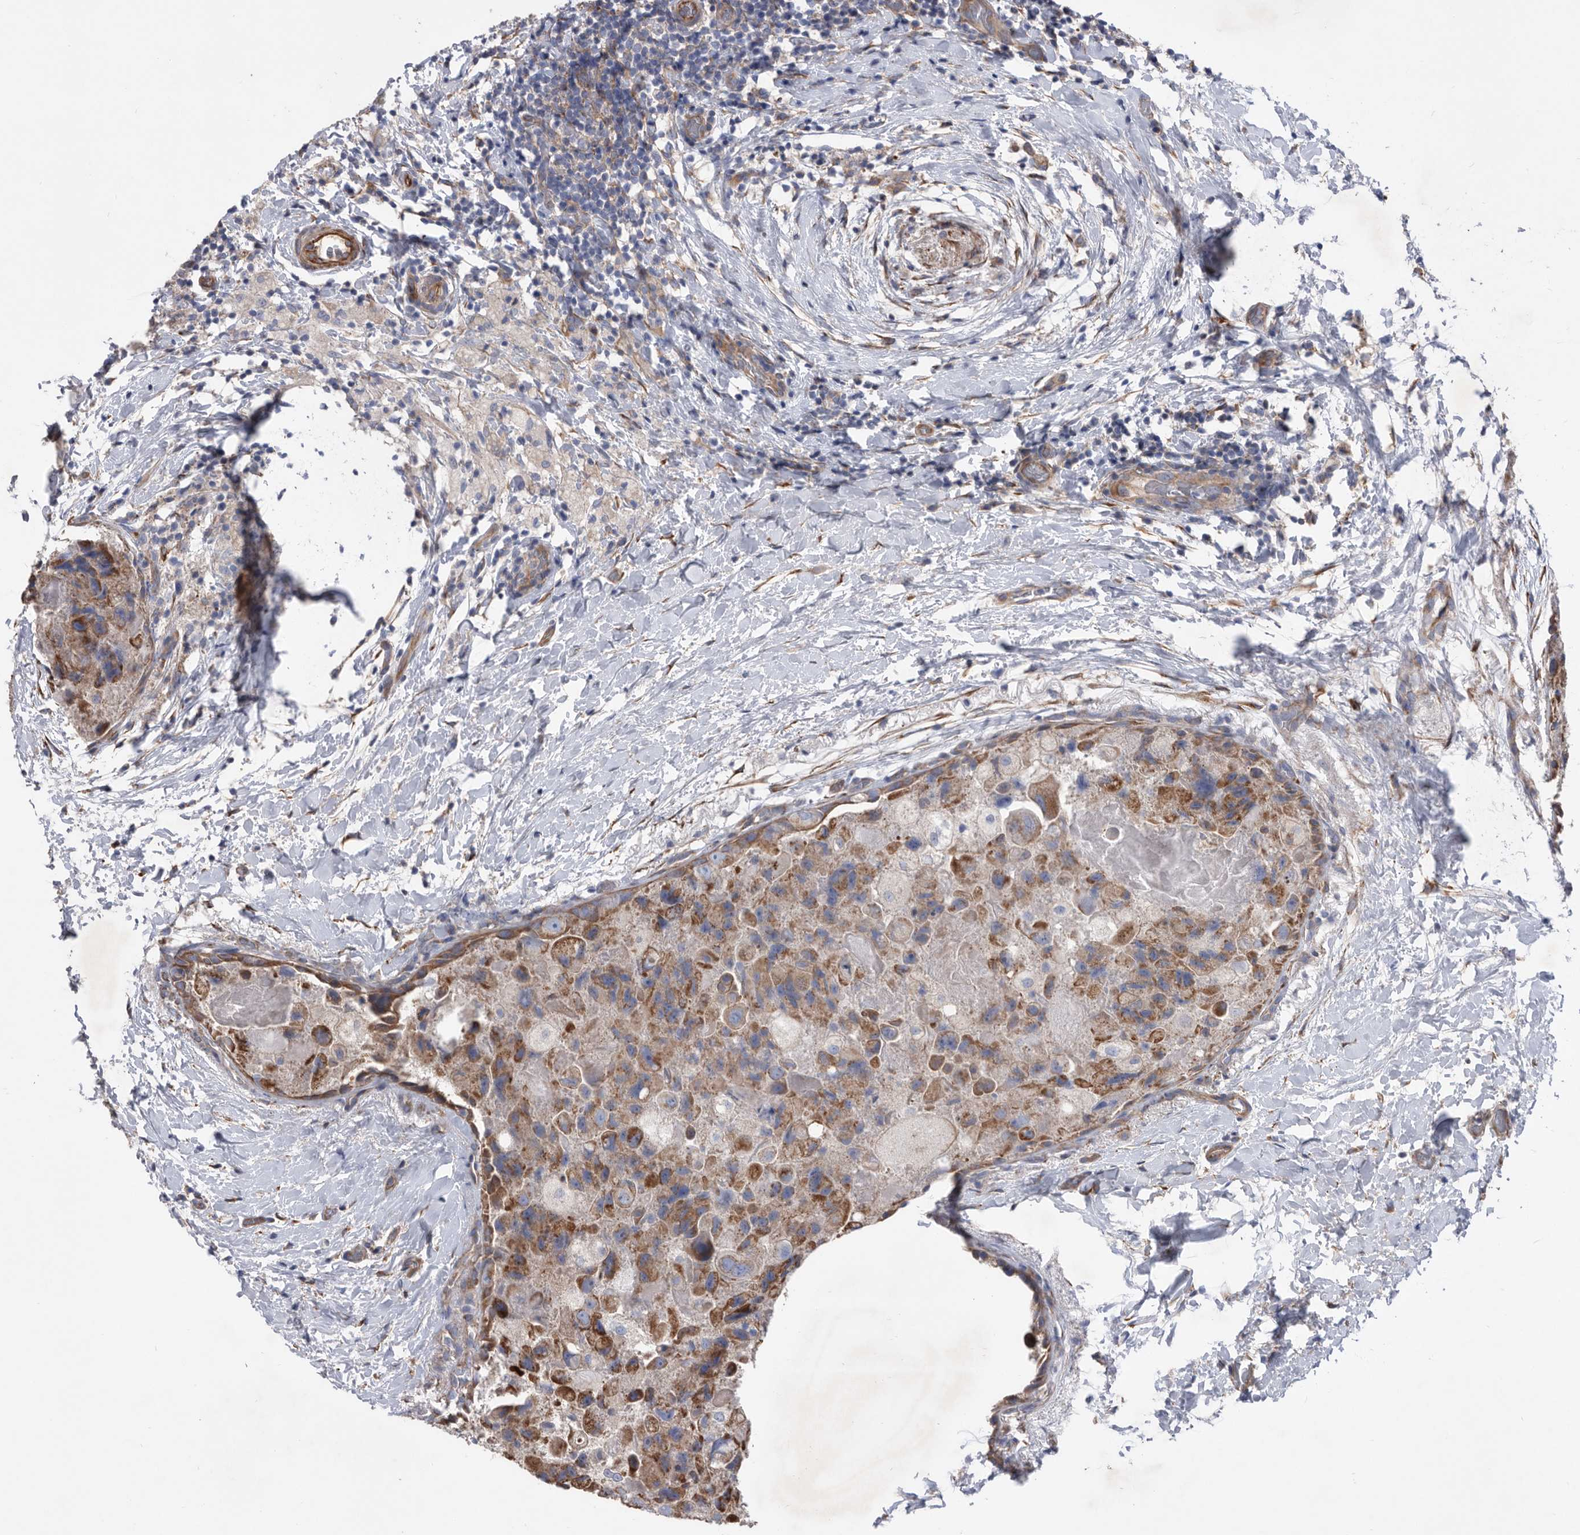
{"staining": {"intensity": "strong", "quantity": "25%-75%", "location": "cytoplasmic/membranous"}, "tissue": "breast cancer", "cell_type": "Tumor cells", "image_type": "cancer", "snomed": [{"axis": "morphology", "description": "Duct carcinoma"}, {"axis": "topography", "description": "Breast"}], "caption": "Brown immunohistochemical staining in human invasive ductal carcinoma (breast) displays strong cytoplasmic/membranous expression in about 25%-75% of tumor cells.", "gene": "ATP13A3", "patient": {"sex": "female", "age": 62}}